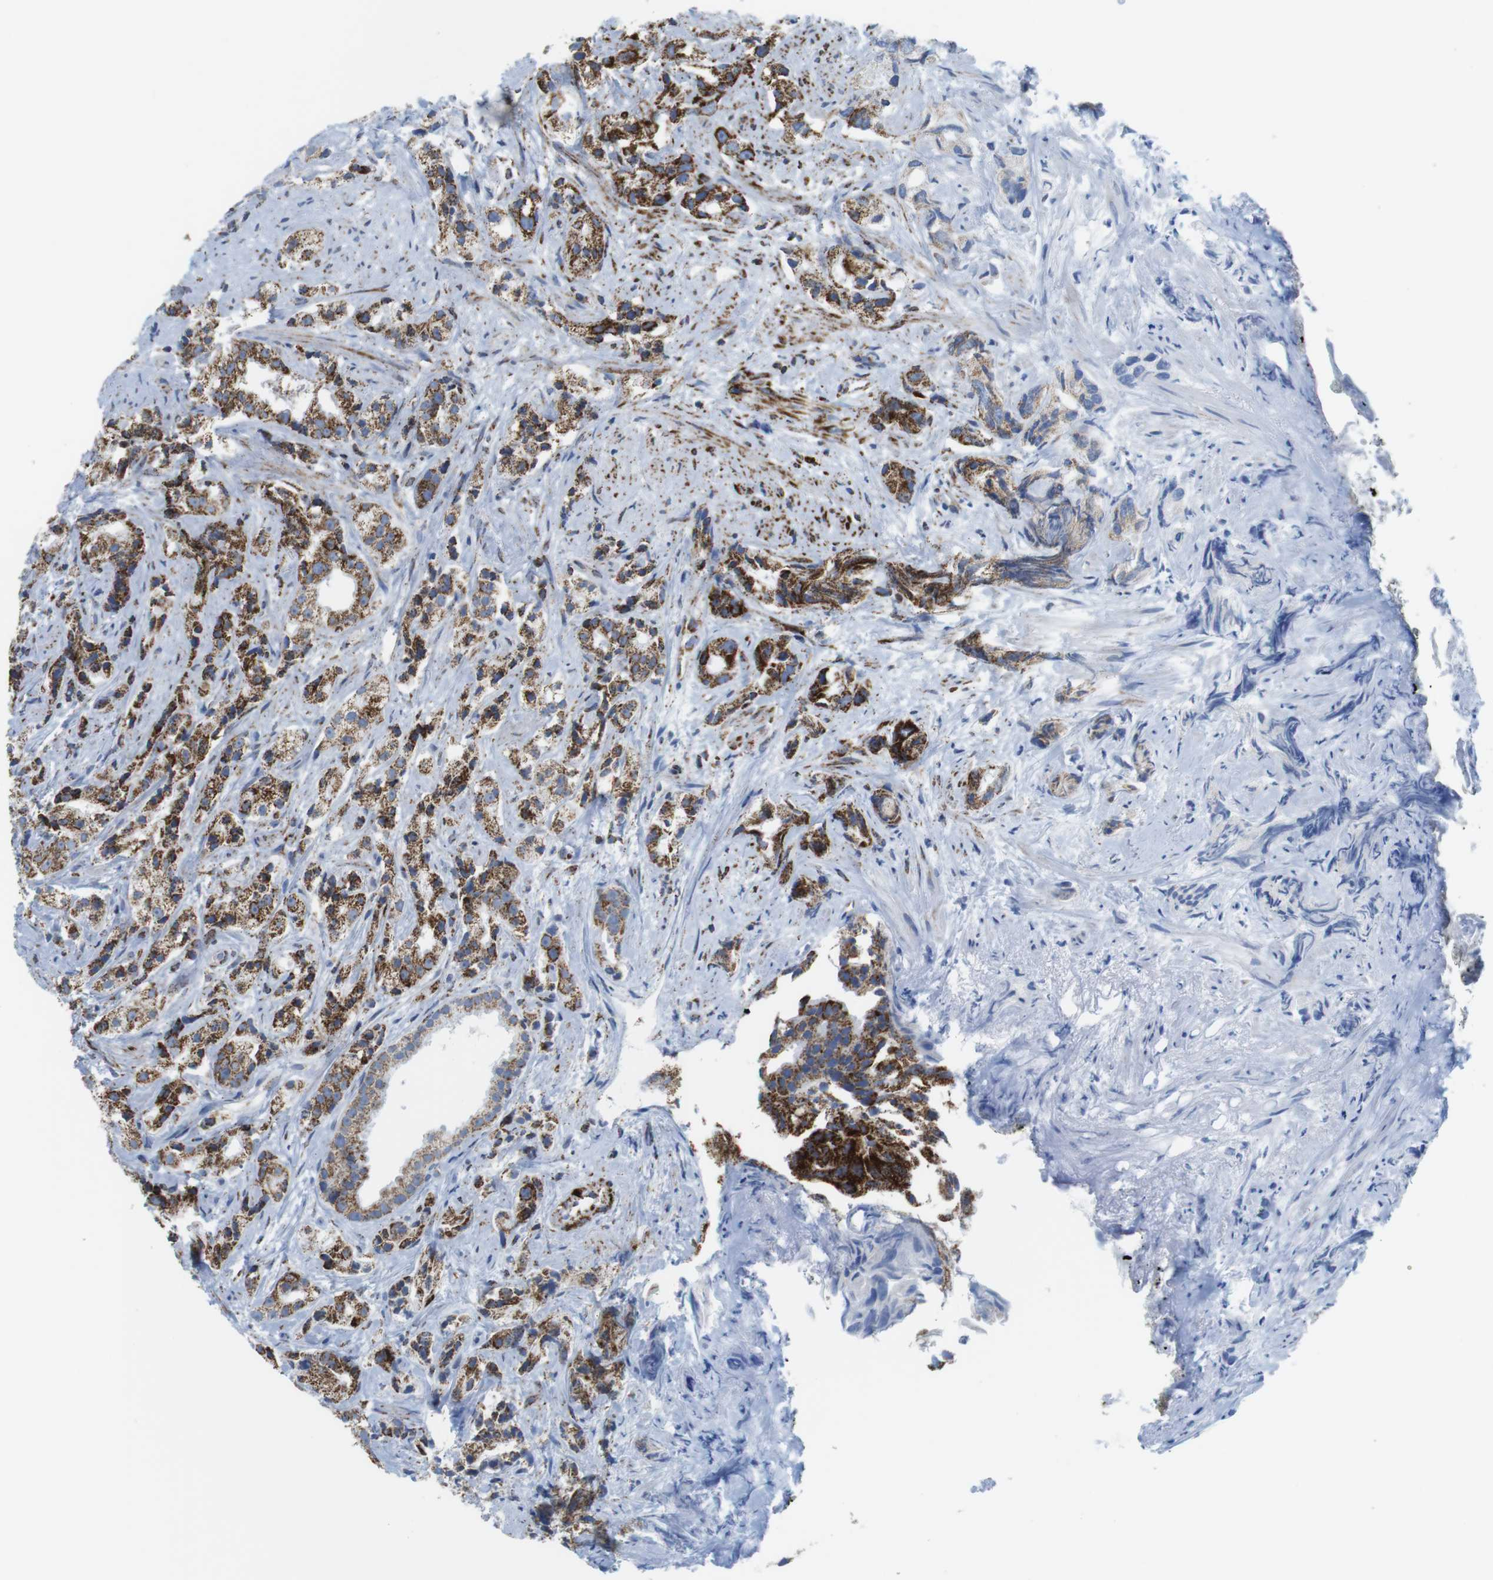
{"staining": {"intensity": "moderate", "quantity": ">75%", "location": "cytoplasmic/membranous"}, "tissue": "prostate cancer", "cell_type": "Tumor cells", "image_type": "cancer", "snomed": [{"axis": "morphology", "description": "Adenocarcinoma, Low grade"}, {"axis": "topography", "description": "Prostate"}], "caption": "Immunohistochemical staining of human prostate cancer (low-grade adenocarcinoma) displays moderate cytoplasmic/membranous protein positivity in approximately >75% of tumor cells.", "gene": "ATP5PO", "patient": {"sex": "male", "age": 89}}